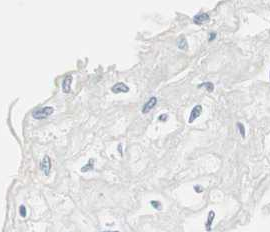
{"staining": {"intensity": "negative", "quantity": "none", "location": "none"}, "tissue": "esophagus", "cell_type": "Squamous epithelial cells", "image_type": "normal", "snomed": [{"axis": "morphology", "description": "Normal tissue, NOS"}, {"axis": "topography", "description": "Esophagus"}], "caption": "Squamous epithelial cells show no significant protein positivity in normal esophagus.", "gene": "PPP1CA", "patient": {"sex": "female", "age": 72}}